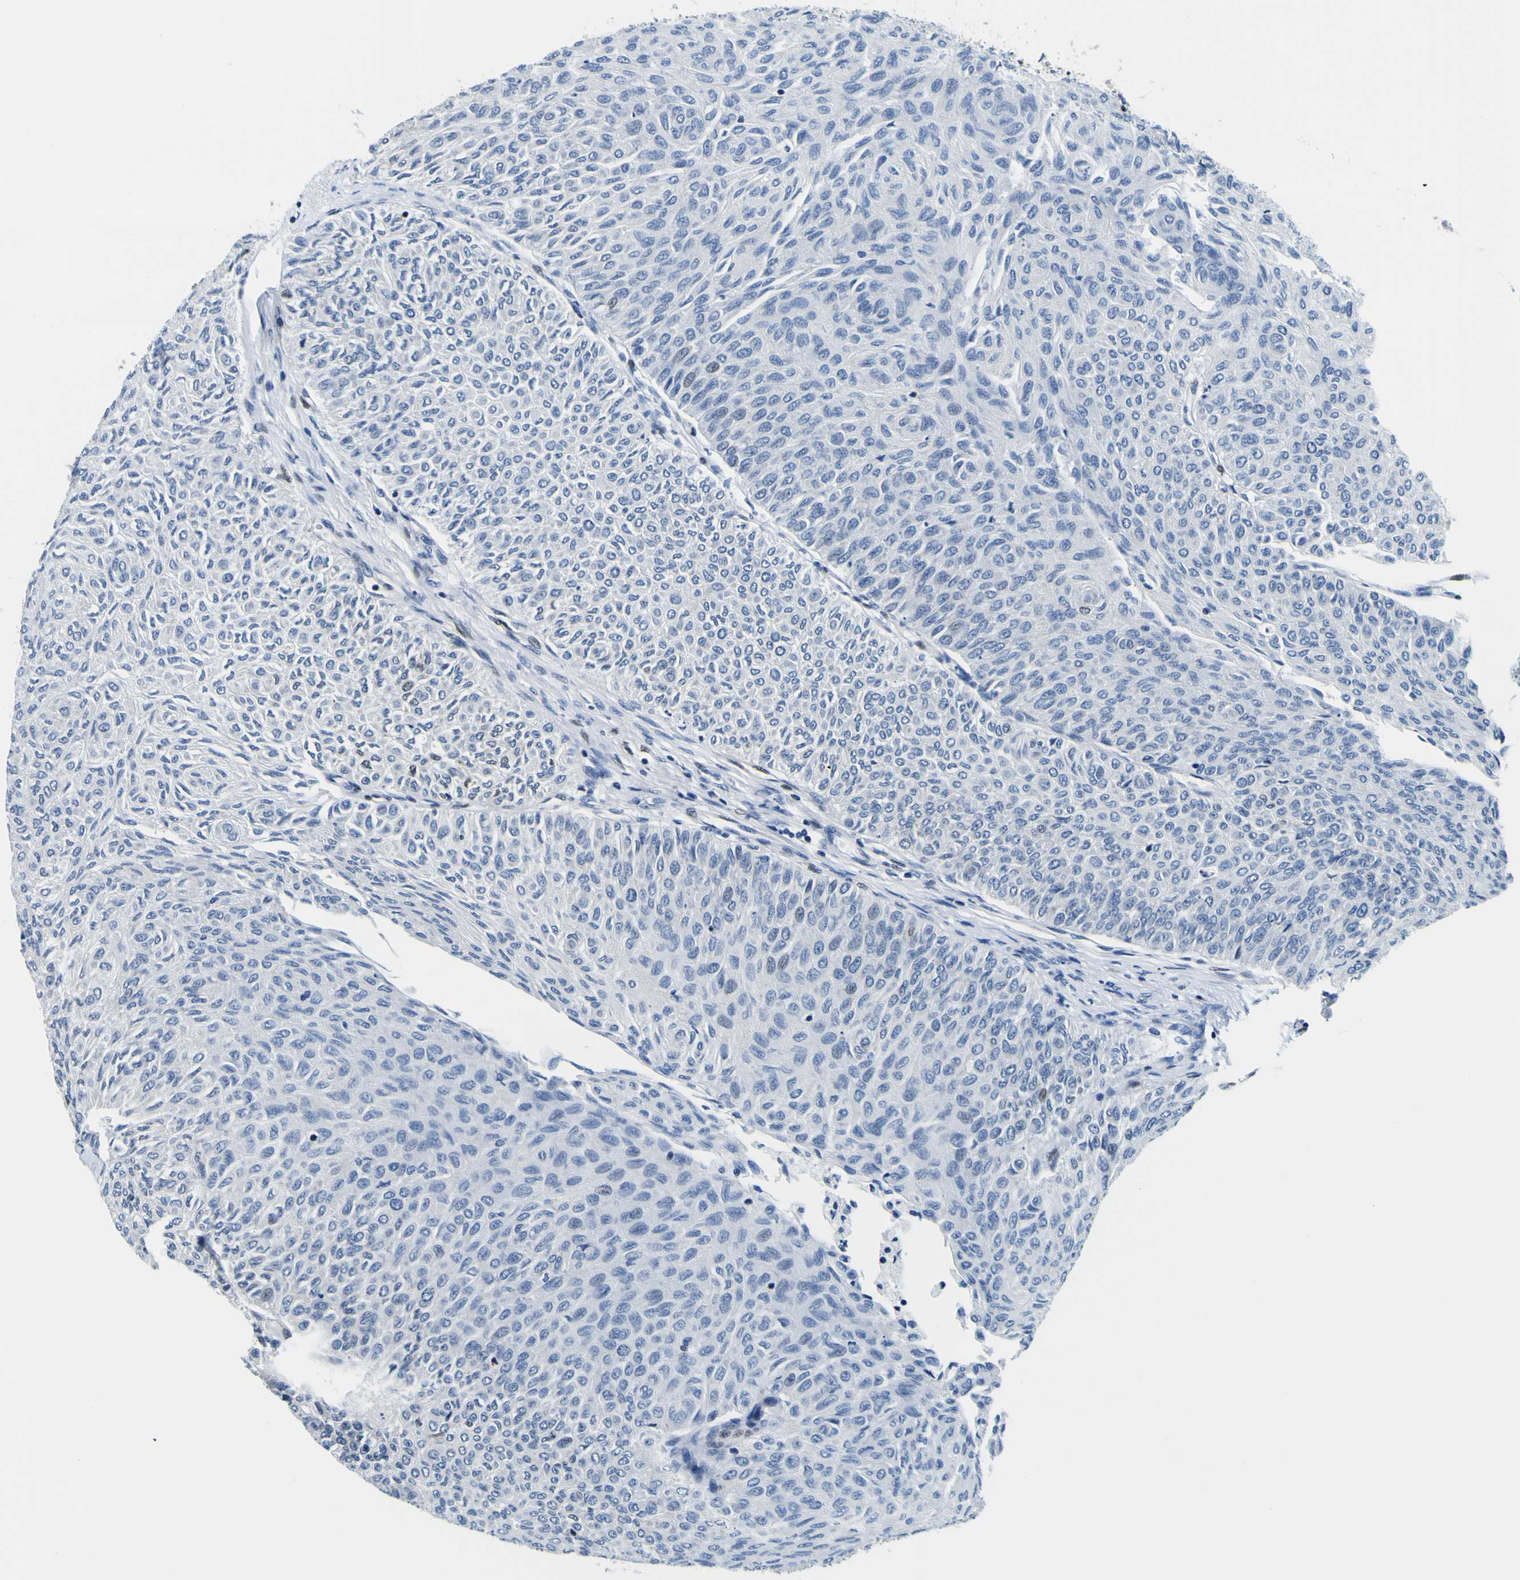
{"staining": {"intensity": "negative", "quantity": "none", "location": "none"}, "tissue": "urothelial cancer", "cell_type": "Tumor cells", "image_type": "cancer", "snomed": [{"axis": "morphology", "description": "Urothelial carcinoma, Low grade"}, {"axis": "topography", "description": "Urinary bladder"}], "caption": "Tumor cells are negative for protein expression in human urothelial cancer. (DAB immunohistochemistry (IHC) visualized using brightfield microscopy, high magnification).", "gene": "SP1", "patient": {"sex": "male", "age": 78}}